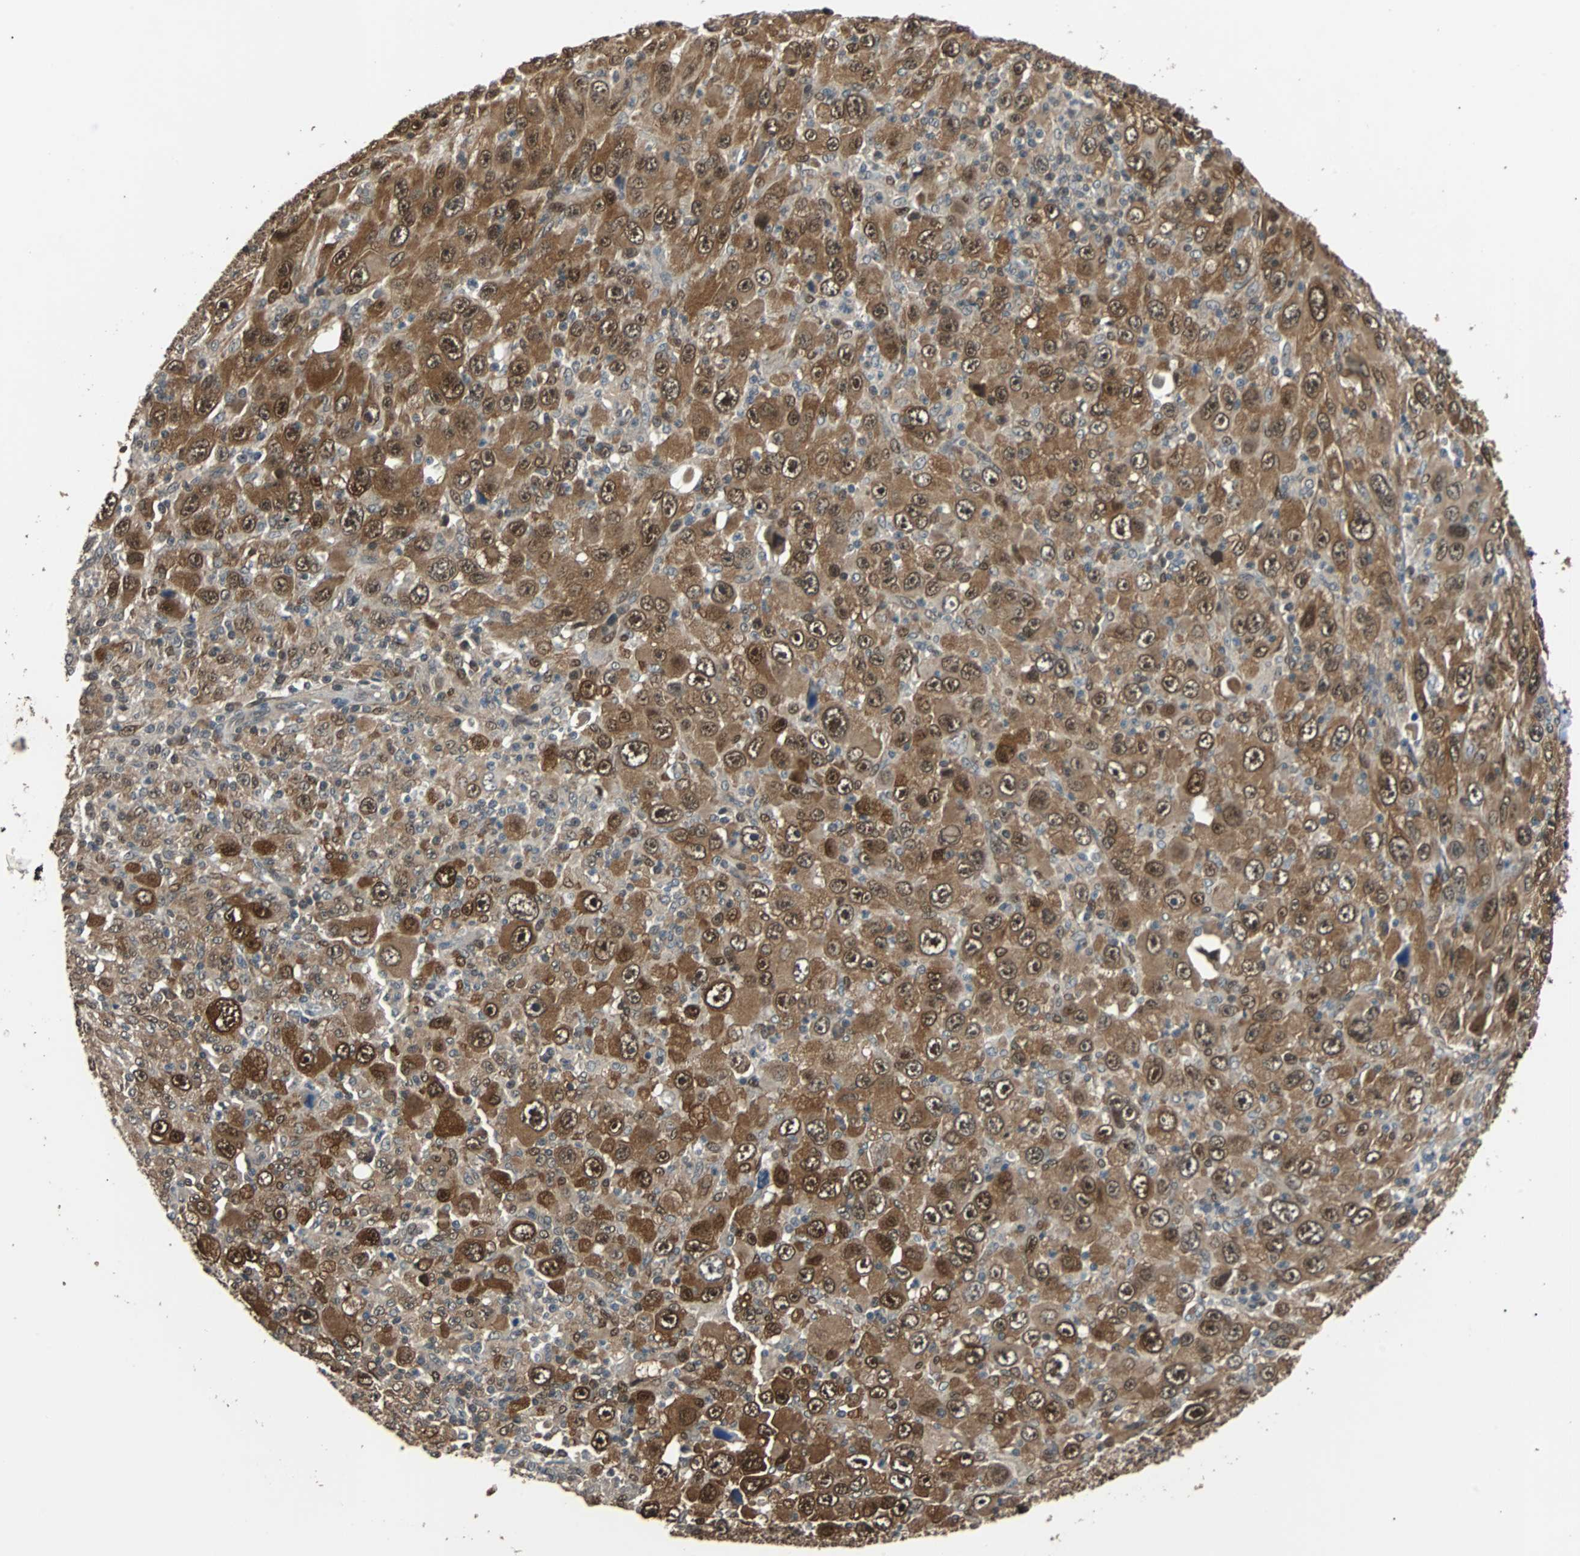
{"staining": {"intensity": "moderate", "quantity": ">75%", "location": "cytoplasmic/membranous,nuclear"}, "tissue": "melanoma", "cell_type": "Tumor cells", "image_type": "cancer", "snomed": [{"axis": "morphology", "description": "Malignant melanoma, Metastatic site"}, {"axis": "topography", "description": "Skin"}], "caption": "Tumor cells display moderate cytoplasmic/membranous and nuclear expression in approximately >75% of cells in malignant melanoma (metastatic site).", "gene": "PRDX6", "patient": {"sex": "female", "age": 56}}